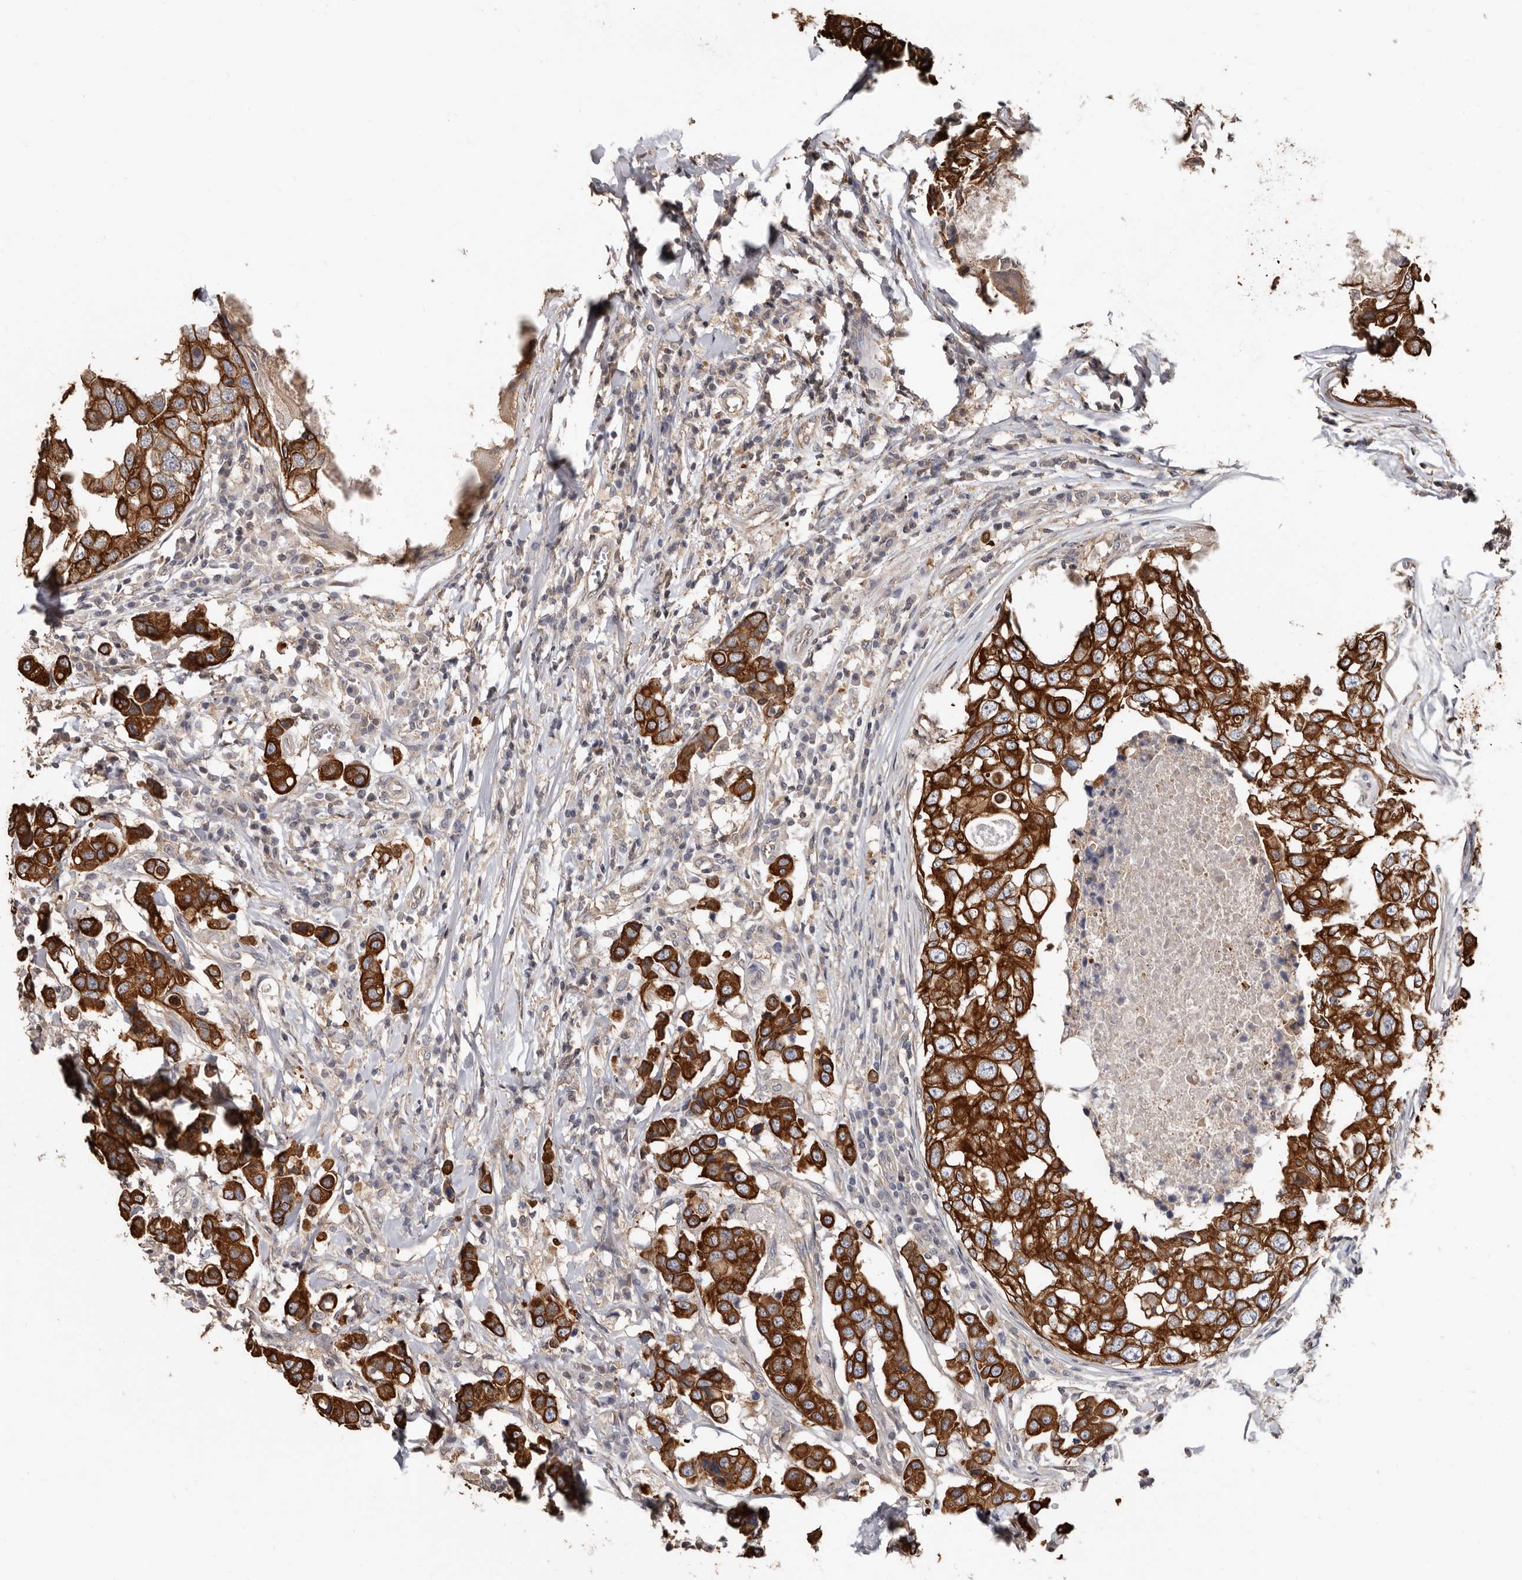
{"staining": {"intensity": "strong", "quantity": ">75%", "location": "cytoplasmic/membranous"}, "tissue": "breast cancer", "cell_type": "Tumor cells", "image_type": "cancer", "snomed": [{"axis": "morphology", "description": "Duct carcinoma"}, {"axis": "topography", "description": "Breast"}], "caption": "IHC micrograph of breast intraductal carcinoma stained for a protein (brown), which demonstrates high levels of strong cytoplasmic/membranous expression in approximately >75% of tumor cells.", "gene": "MRPL18", "patient": {"sex": "female", "age": 27}}